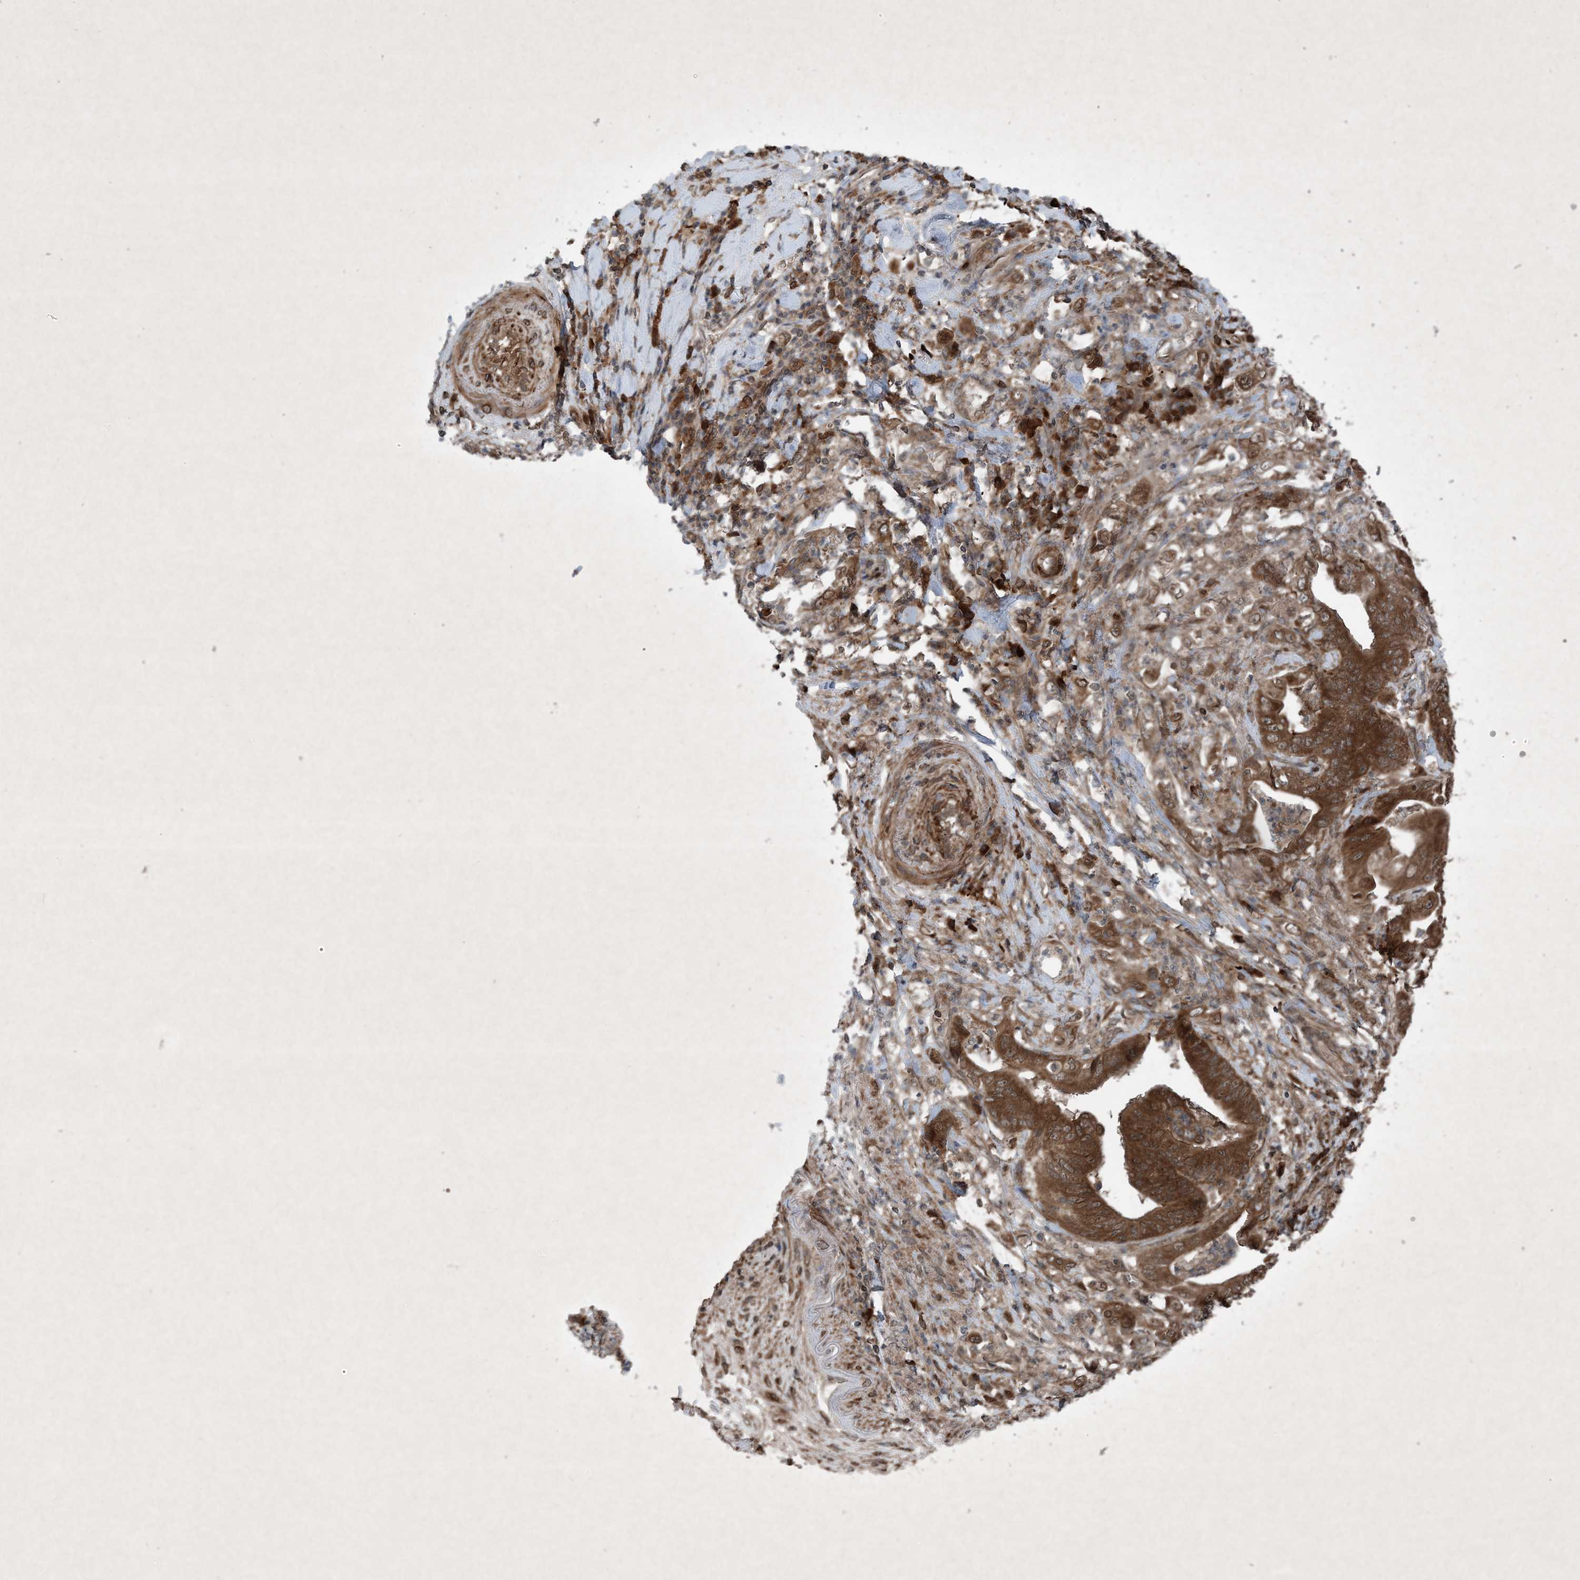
{"staining": {"intensity": "strong", "quantity": ">75%", "location": "cytoplasmic/membranous"}, "tissue": "stomach cancer", "cell_type": "Tumor cells", "image_type": "cancer", "snomed": [{"axis": "morphology", "description": "Adenocarcinoma, NOS"}, {"axis": "topography", "description": "Stomach"}], "caption": "Strong cytoplasmic/membranous protein expression is identified in about >75% of tumor cells in stomach adenocarcinoma.", "gene": "GNG5", "patient": {"sex": "female", "age": 73}}